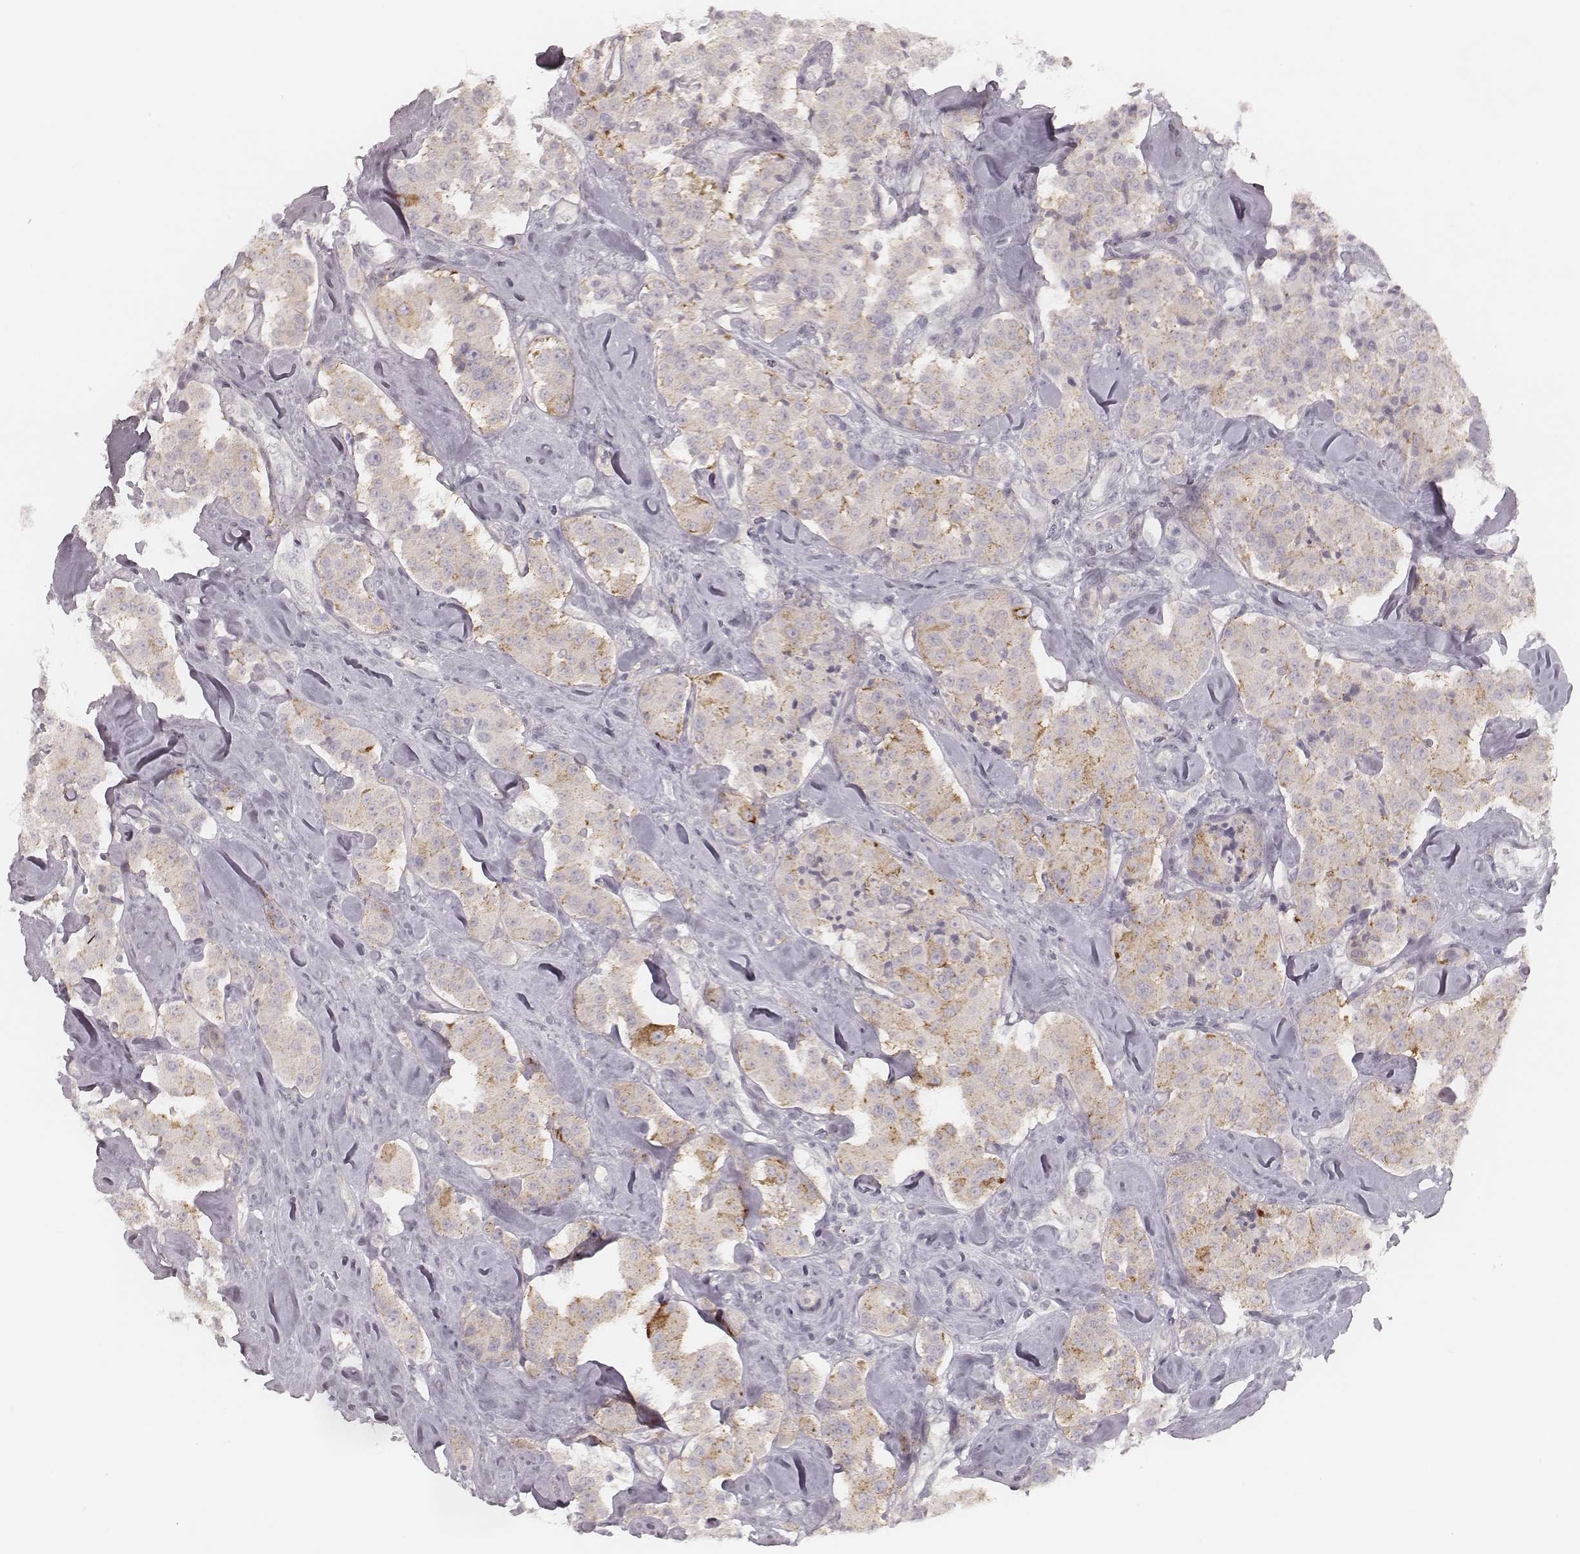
{"staining": {"intensity": "weak", "quantity": "<25%", "location": "cytoplasmic/membranous"}, "tissue": "carcinoid", "cell_type": "Tumor cells", "image_type": "cancer", "snomed": [{"axis": "morphology", "description": "Carcinoid, malignant, NOS"}, {"axis": "topography", "description": "Pancreas"}], "caption": "Tumor cells show no significant protein positivity in carcinoid.", "gene": "ACACB", "patient": {"sex": "male", "age": 41}}